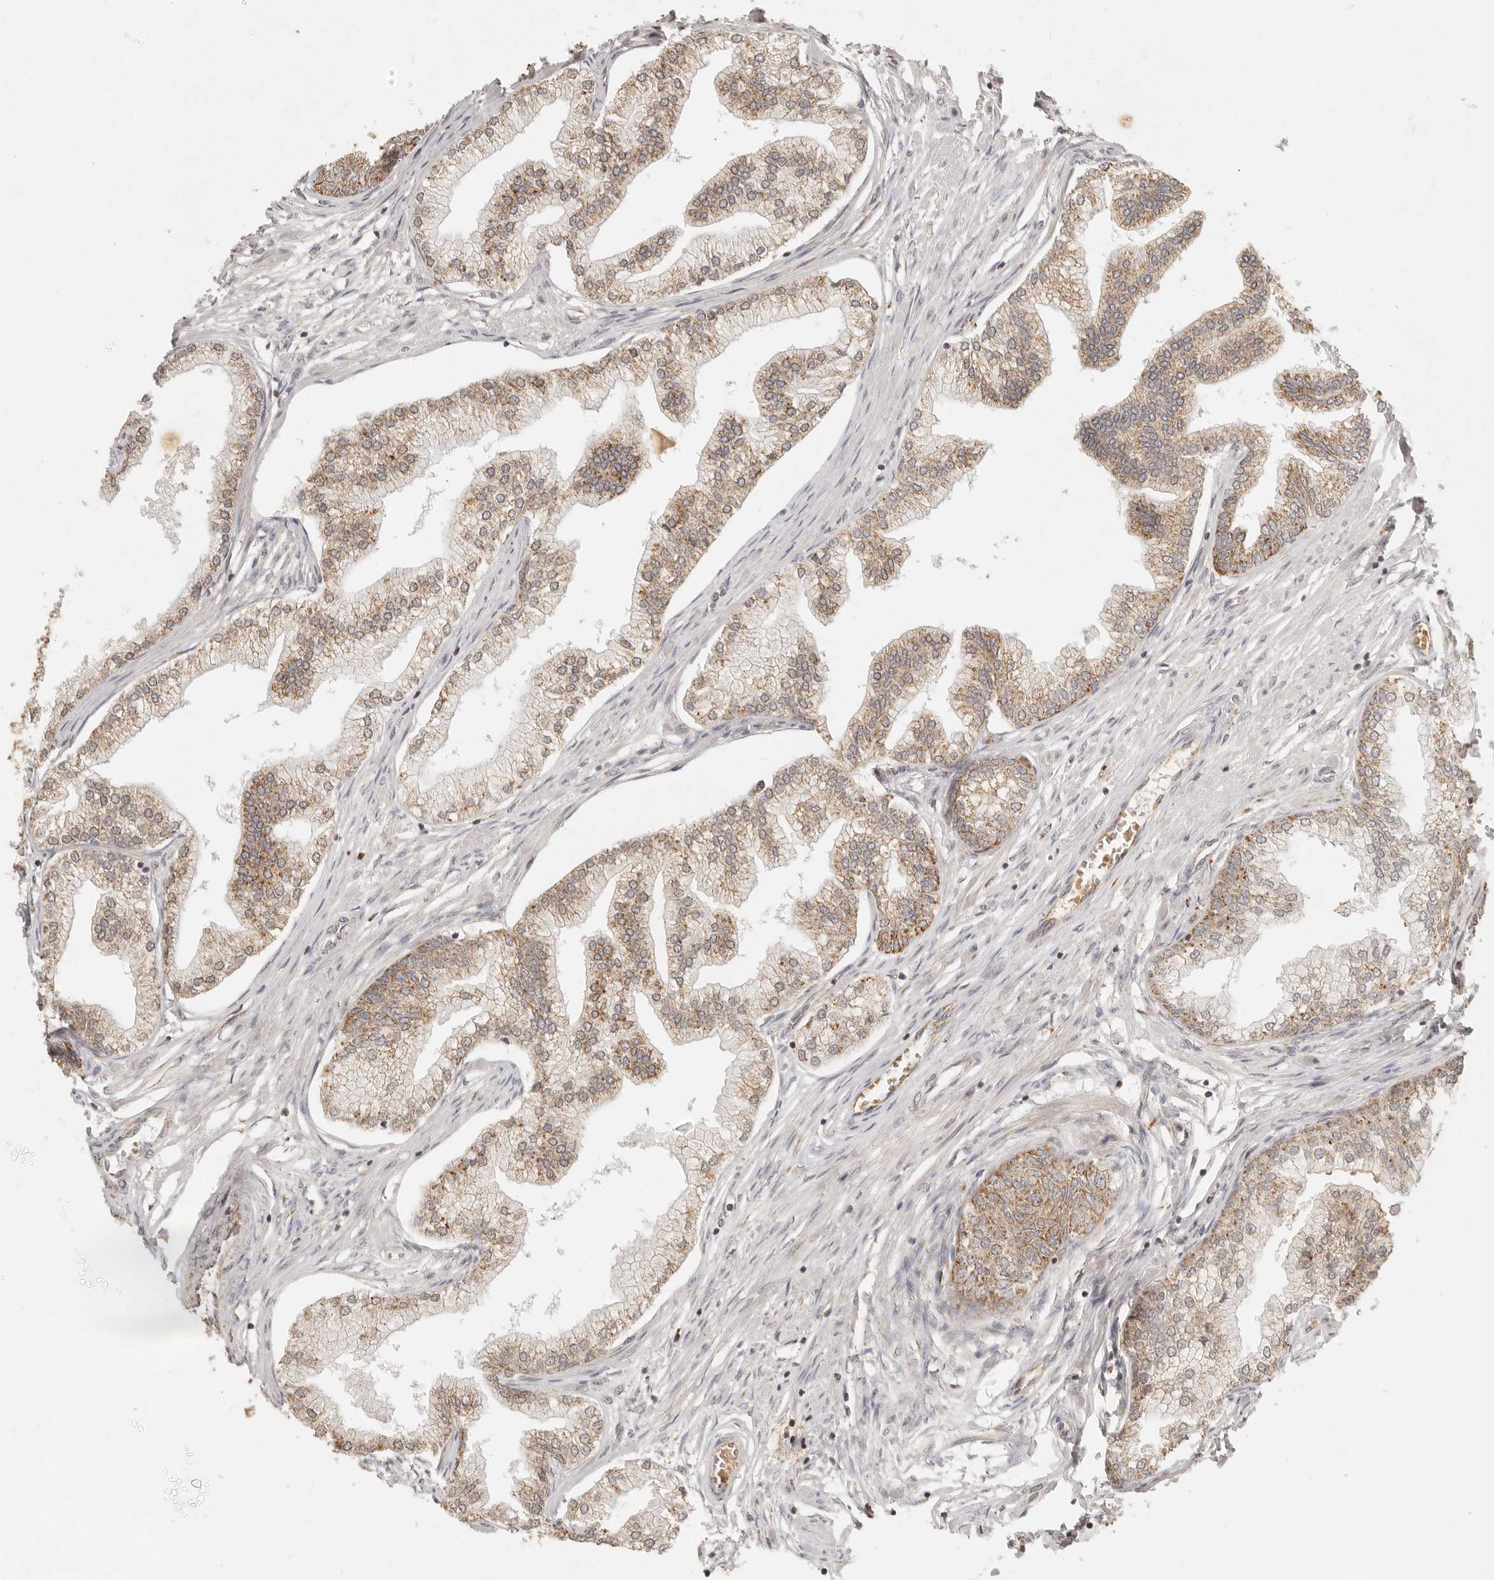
{"staining": {"intensity": "moderate", "quantity": "25%-75%", "location": "cytoplasmic/membranous"}, "tissue": "prostate", "cell_type": "Glandular cells", "image_type": "normal", "snomed": [{"axis": "morphology", "description": "Normal tissue, NOS"}, {"axis": "morphology", "description": "Urothelial carcinoma, Low grade"}, {"axis": "topography", "description": "Urinary bladder"}, {"axis": "topography", "description": "Prostate"}], "caption": "Immunohistochemistry (IHC) (DAB (3,3'-diaminobenzidine)) staining of benign prostate shows moderate cytoplasmic/membranous protein staining in about 25%-75% of glandular cells. (DAB (3,3'-diaminobenzidine) IHC with brightfield microscopy, high magnification).", "gene": "MRPL55", "patient": {"sex": "male", "age": 60}}